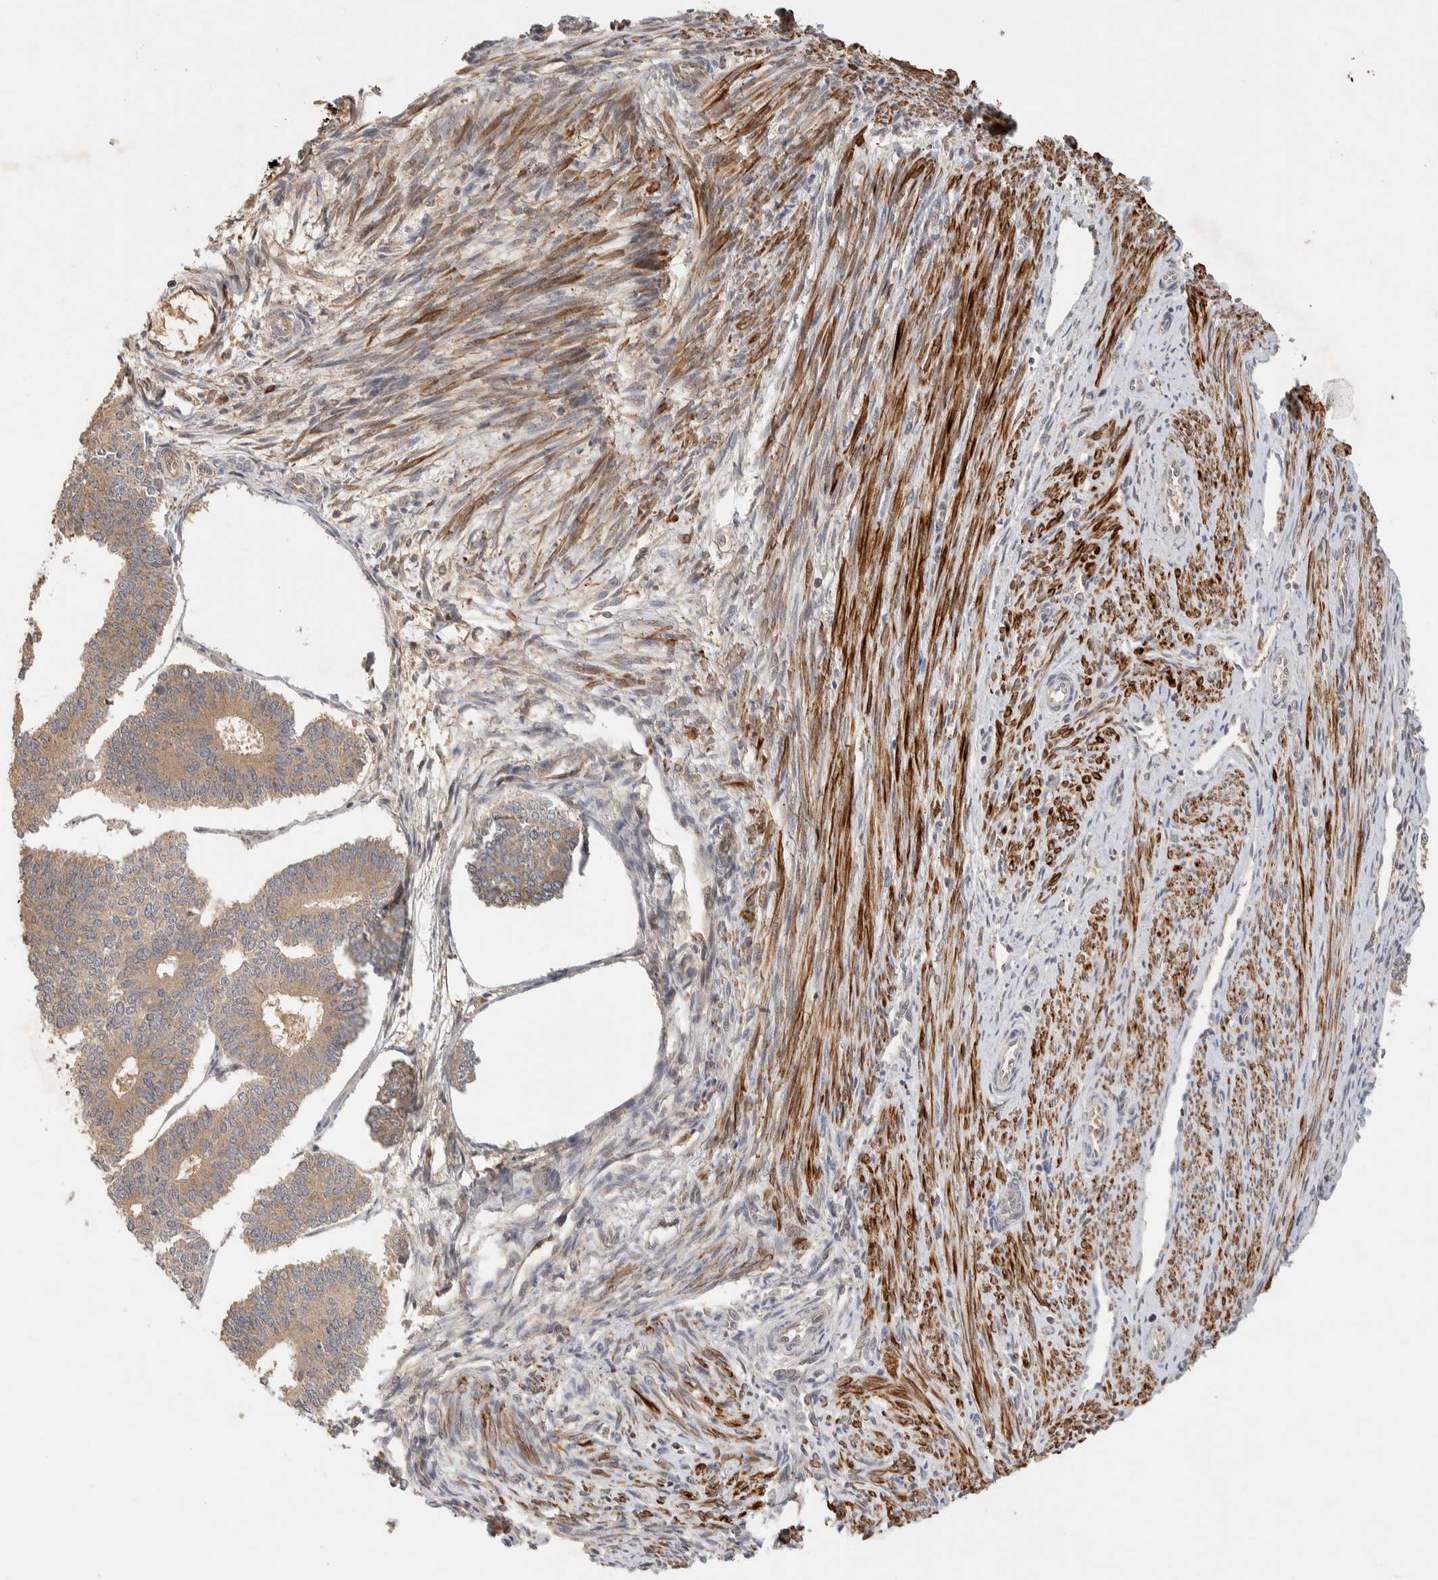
{"staining": {"intensity": "moderate", "quantity": ">75%", "location": "cytoplasmic/membranous"}, "tissue": "endometrial cancer", "cell_type": "Tumor cells", "image_type": "cancer", "snomed": [{"axis": "morphology", "description": "Adenocarcinoma, NOS"}, {"axis": "topography", "description": "Endometrium"}], "caption": "A brown stain shows moderate cytoplasmic/membranous staining of a protein in human endometrial adenocarcinoma tumor cells.", "gene": "TTI2", "patient": {"sex": "female", "age": 70}}